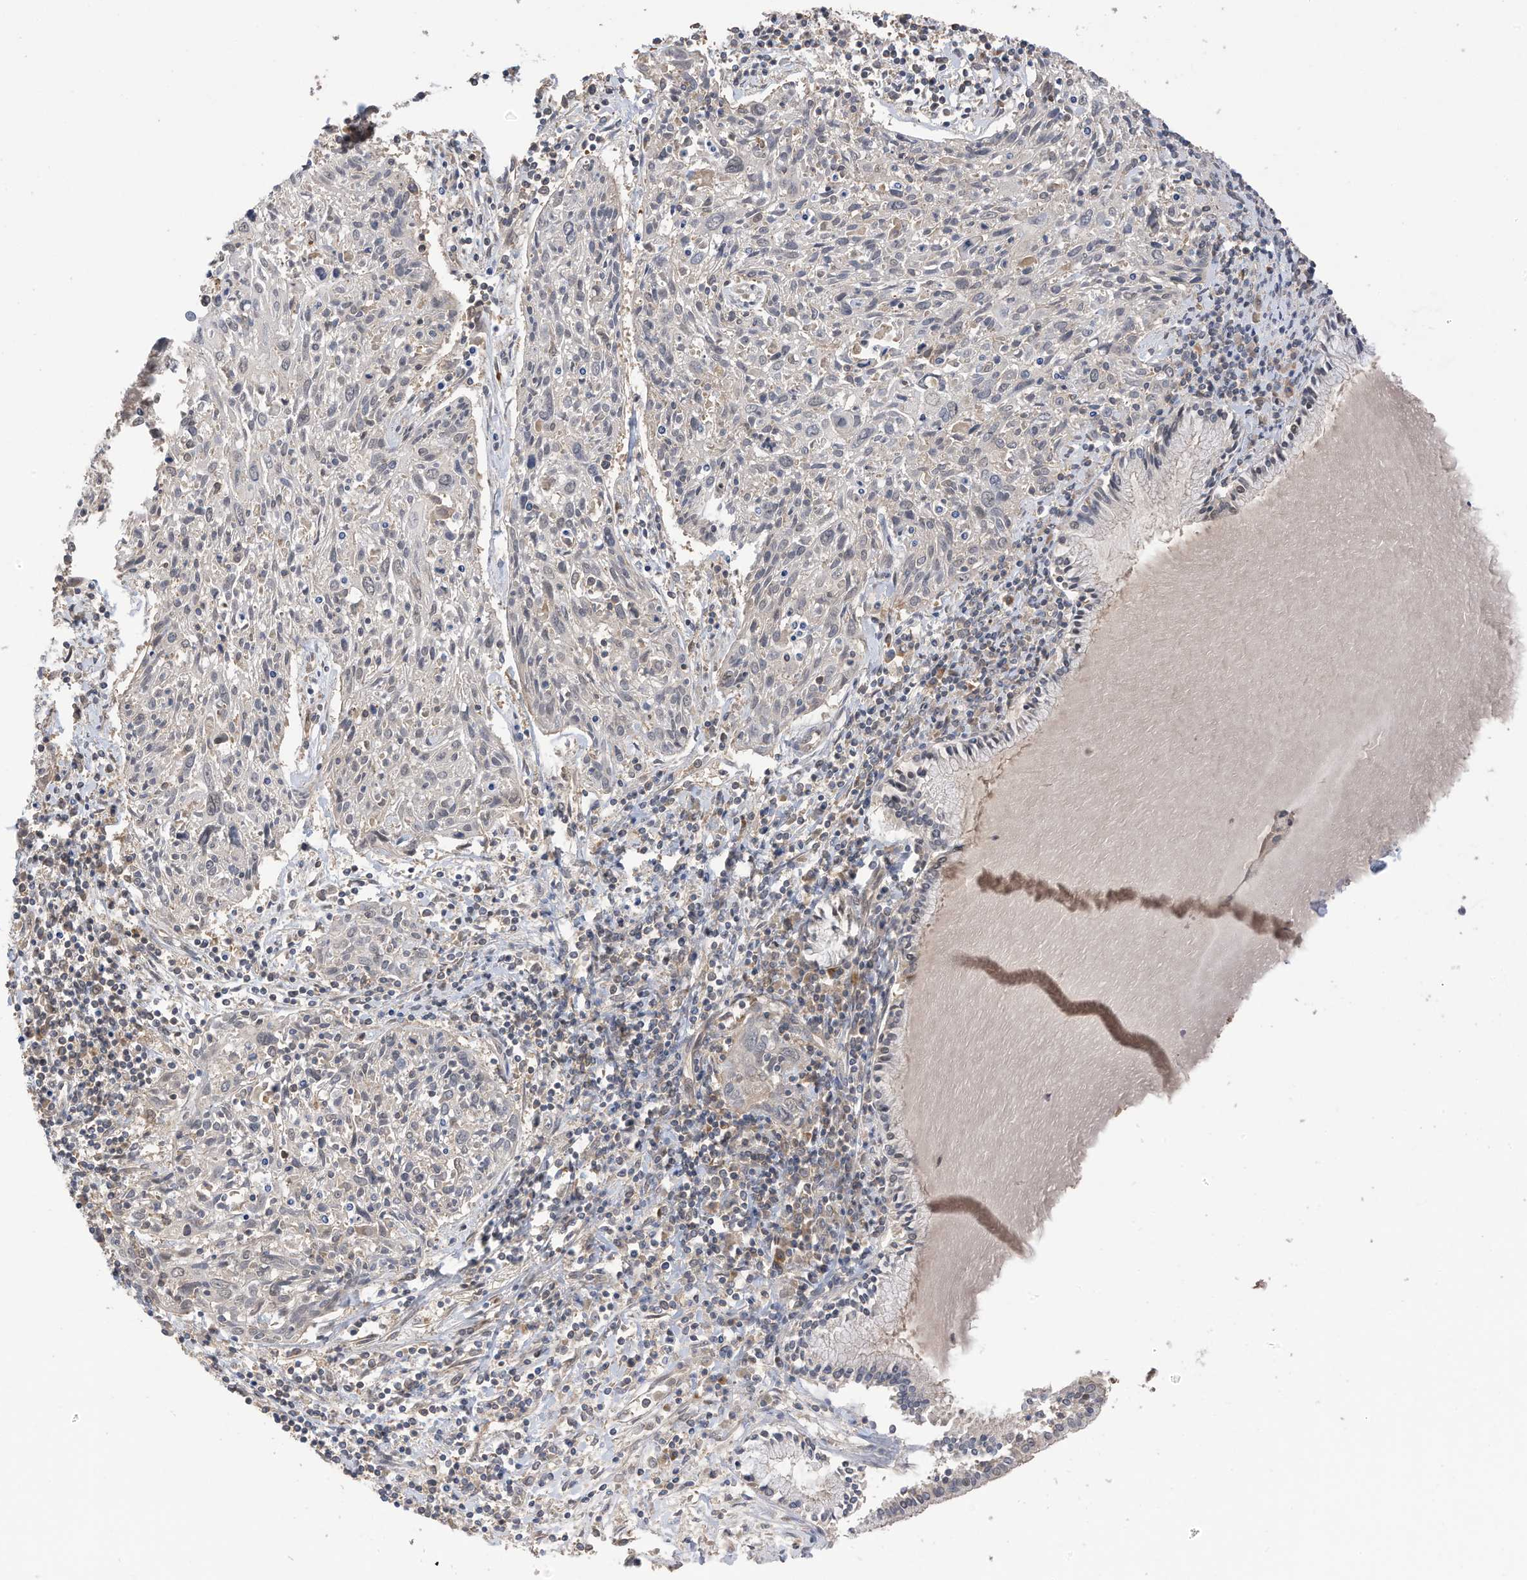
{"staining": {"intensity": "negative", "quantity": "none", "location": "none"}, "tissue": "cervical cancer", "cell_type": "Tumor cells", "image_type": "cancer", "snomed": [{"axis": "morphology", "description": "Squamous cell carcinoma, NOS"}, {"axis": "topography", "description": "Cervix"}], "caption": "Squamous cell carcinoma (cervical) stained for a protein using immunohistochemistry (IHC) demonstrates no staining tumor cells.", "gene": "REC8", "patient": {"sex": "female", "age": 51}}